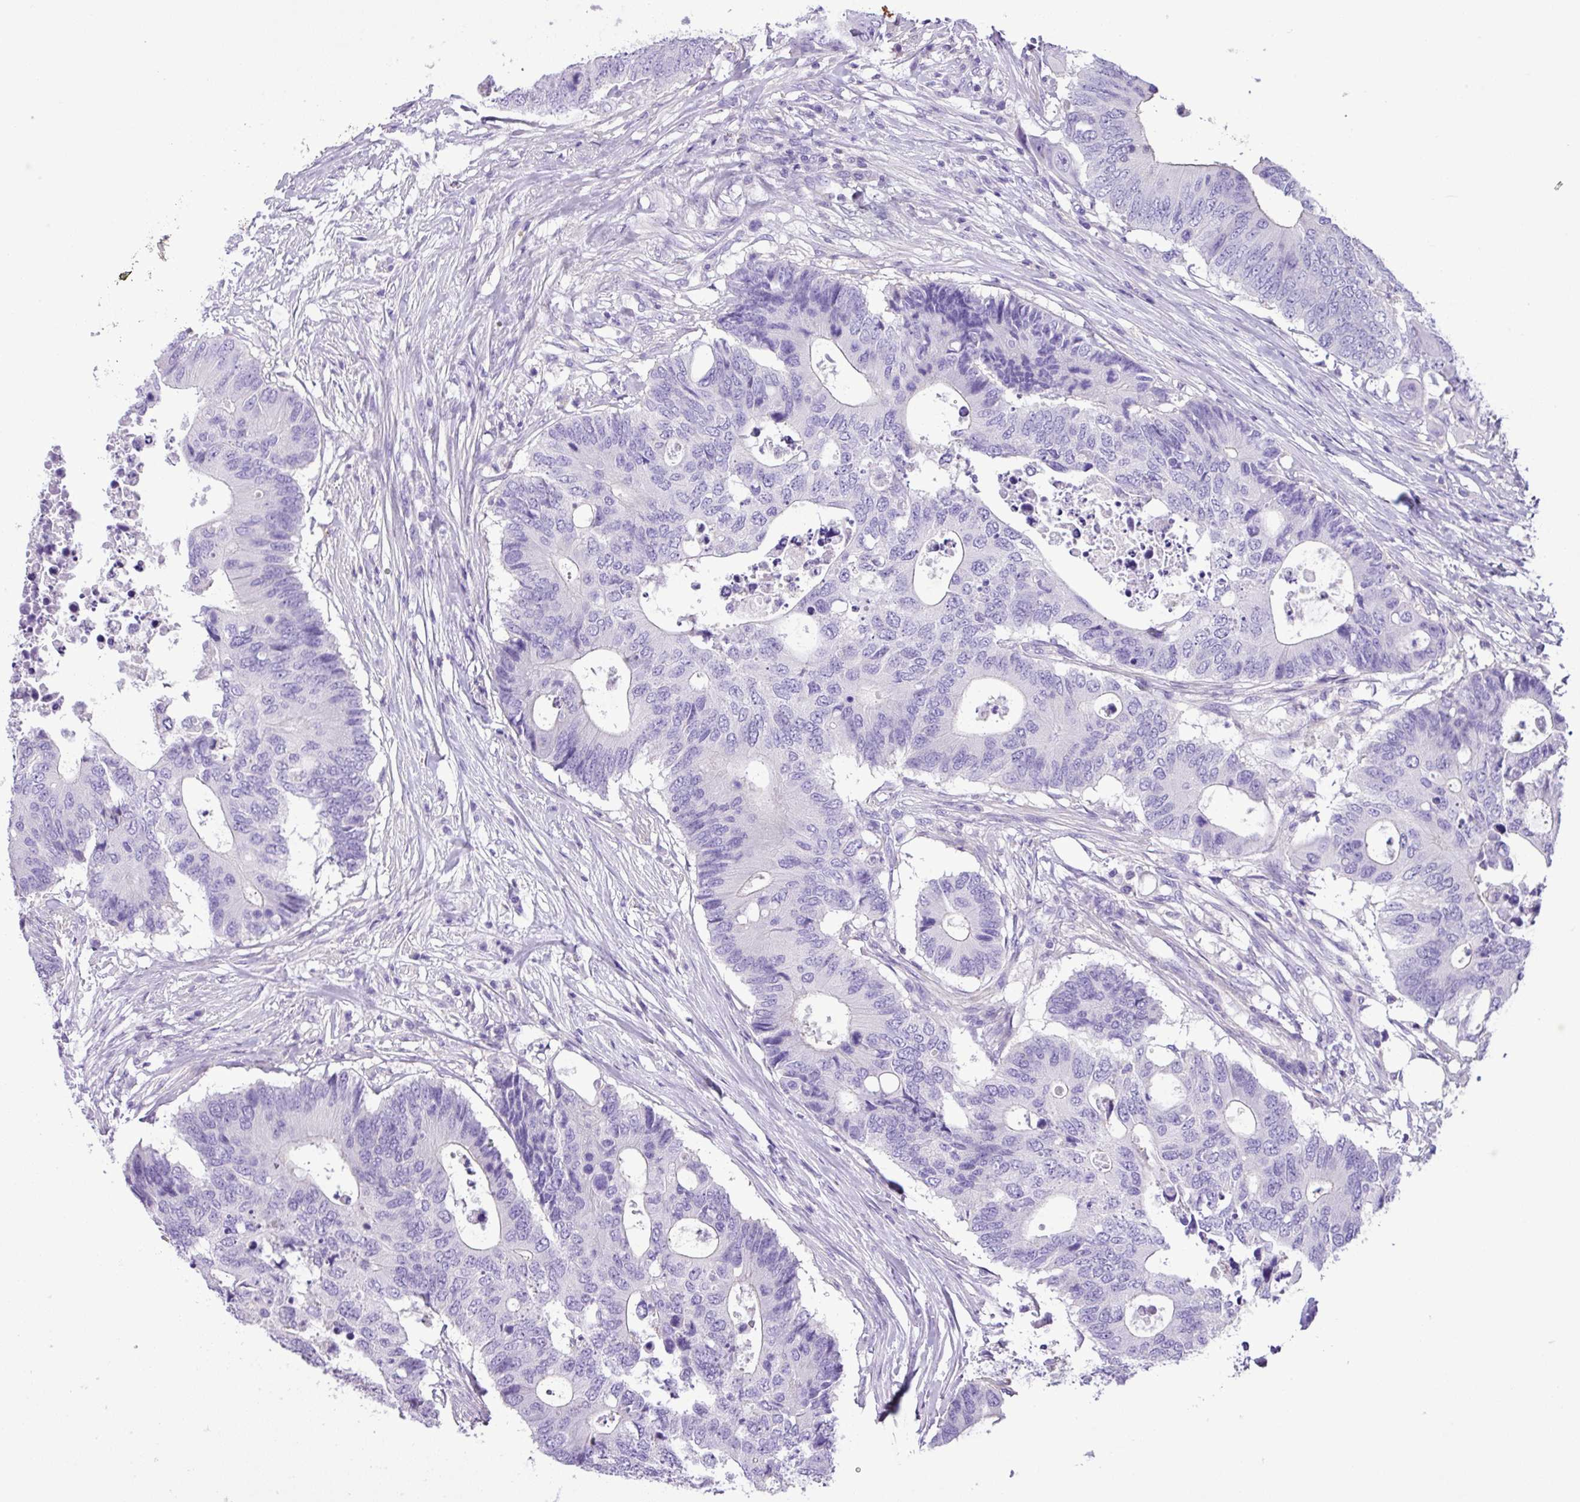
{"staining": {"intensity": "negative", "quantity": "none", "location": "none"}, "tissue": "colorectal cancer", "cell_type": "Tumor cells", "image_type": "cancer", "snomed": [{"axis": "morphology", "description": "Adenocarcinoma, NOS"}, {"axis": "topography", "description": "Colon"}], "caption": "A high-resolution micrograph shows immunohistochemistry staining of colorectal cancer (adenocarcinoma), which demonstrates no significant positivity in tumor cells.", "gene": "ZNF334", "patient": {"sex": "male", "age": 71}}